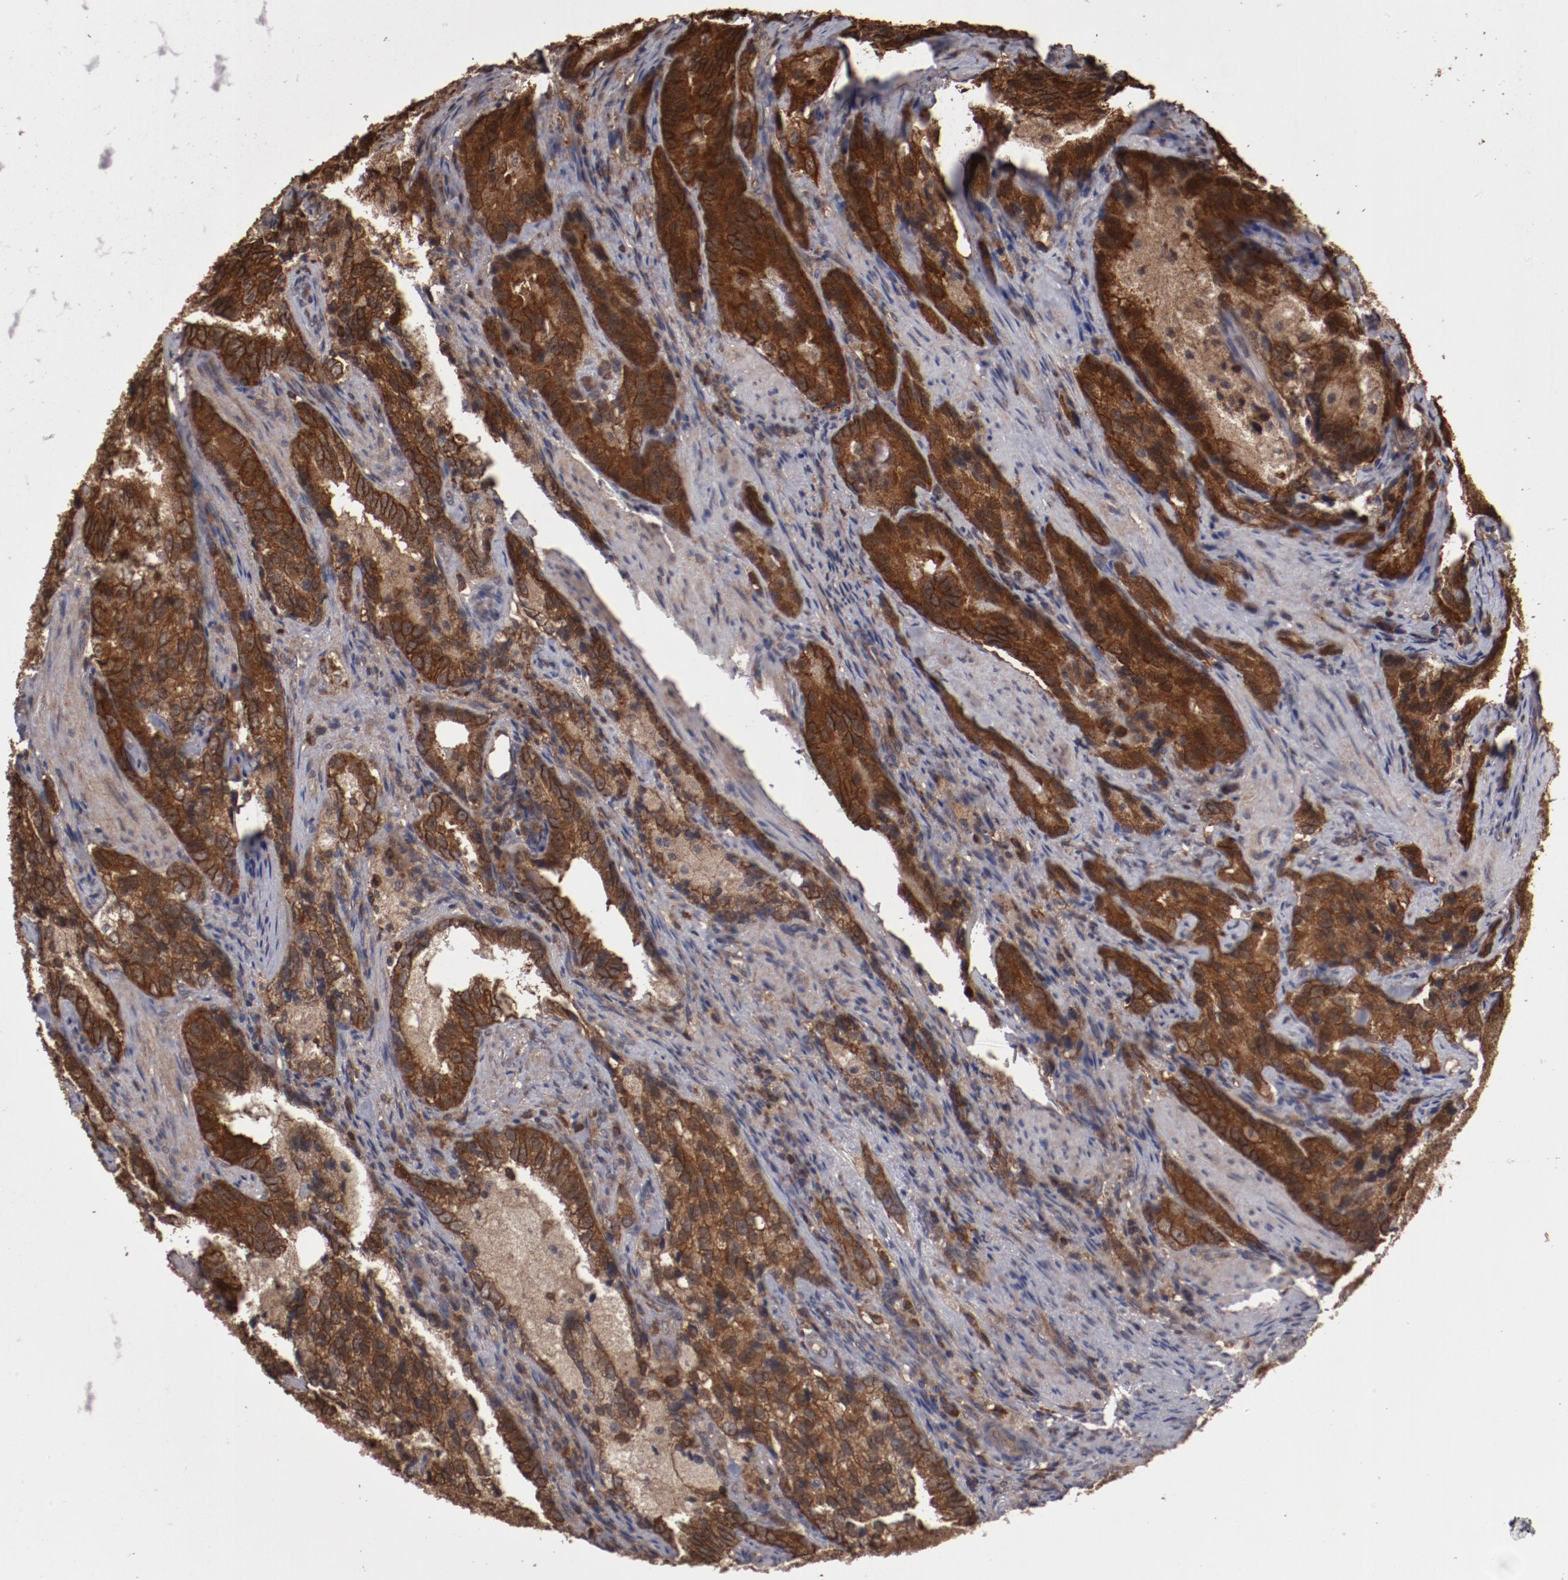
{"staining": {"intensity": "moderate", "quantity": ">75%", "location": "cytoplasmic/membranous"}, "tissue": "prostate cancer", "cell_type": "Tumor cells", "image_type": "cancer", "snomed": [{"axis": "morphology", "description": "Adenocarcinoma, High grade"}, {"axis": "topography", "description": "Prostate"}], "caption": "IHC photomicrograph of prostate cancer (adenocarcinoma (high-grade)) stained for a protein (brown), which exhibits medium levels of moderate cytoplasmic/membranous staining in about >75% of tumor cells.", "gene": "RPS6KA6", "patient": {"sex": "male", "age": 63}}